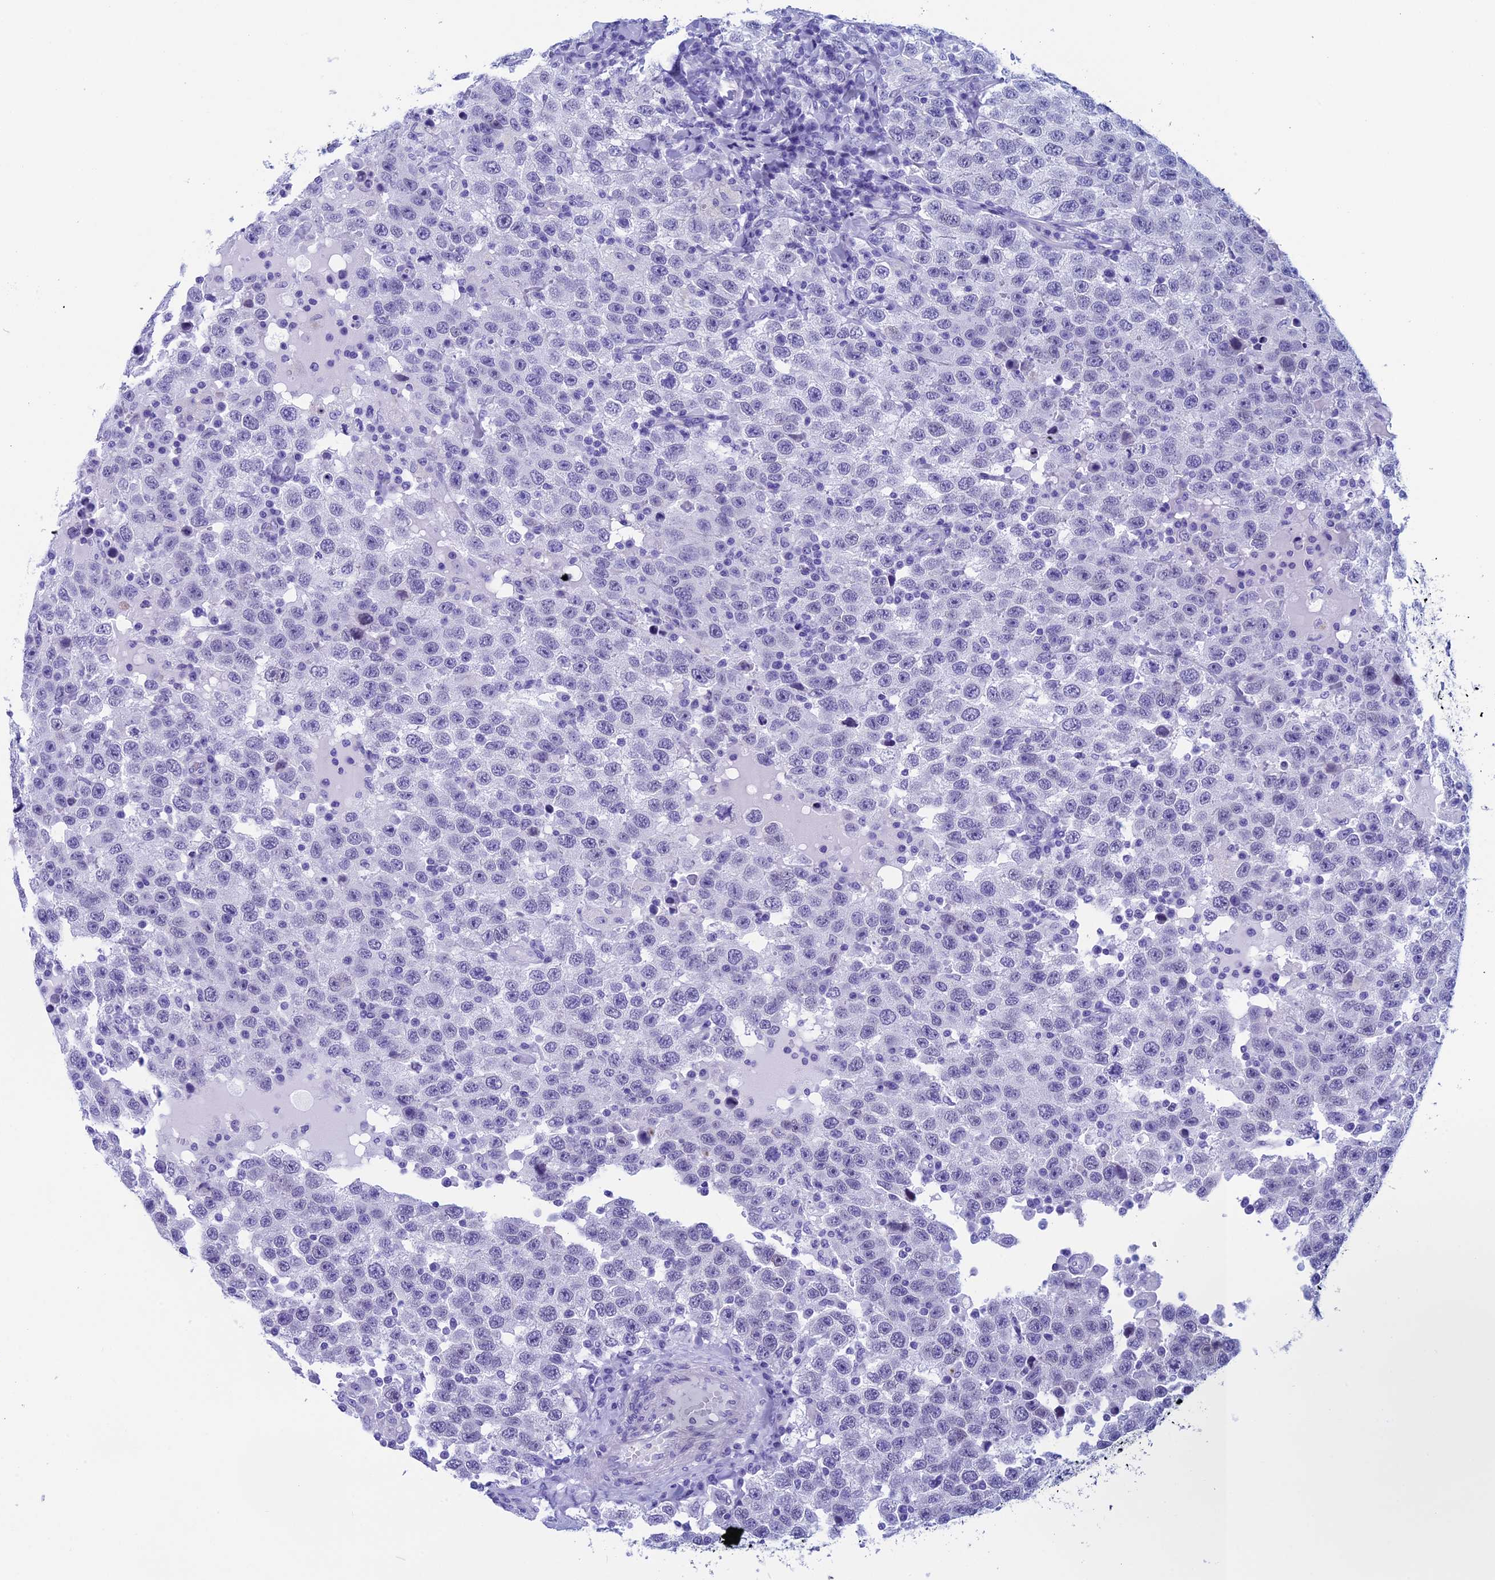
{"staining": {"intensity": "negative", "quantity": "none", "location": "none"}, "tissue": "testis cancer", "cell_type": "Tumor cells", "image_type": "cancer", "snomed": [{"axis": "morphology", "description": "Seminoma, NOS"}, {"axis": "topography", "description": "Testis"}], "caption": "Tumor cells are negative for brown protein staining in testis cancer.", "gene": "FAM169A", "patient": {"sex": "male", "age": 41}}